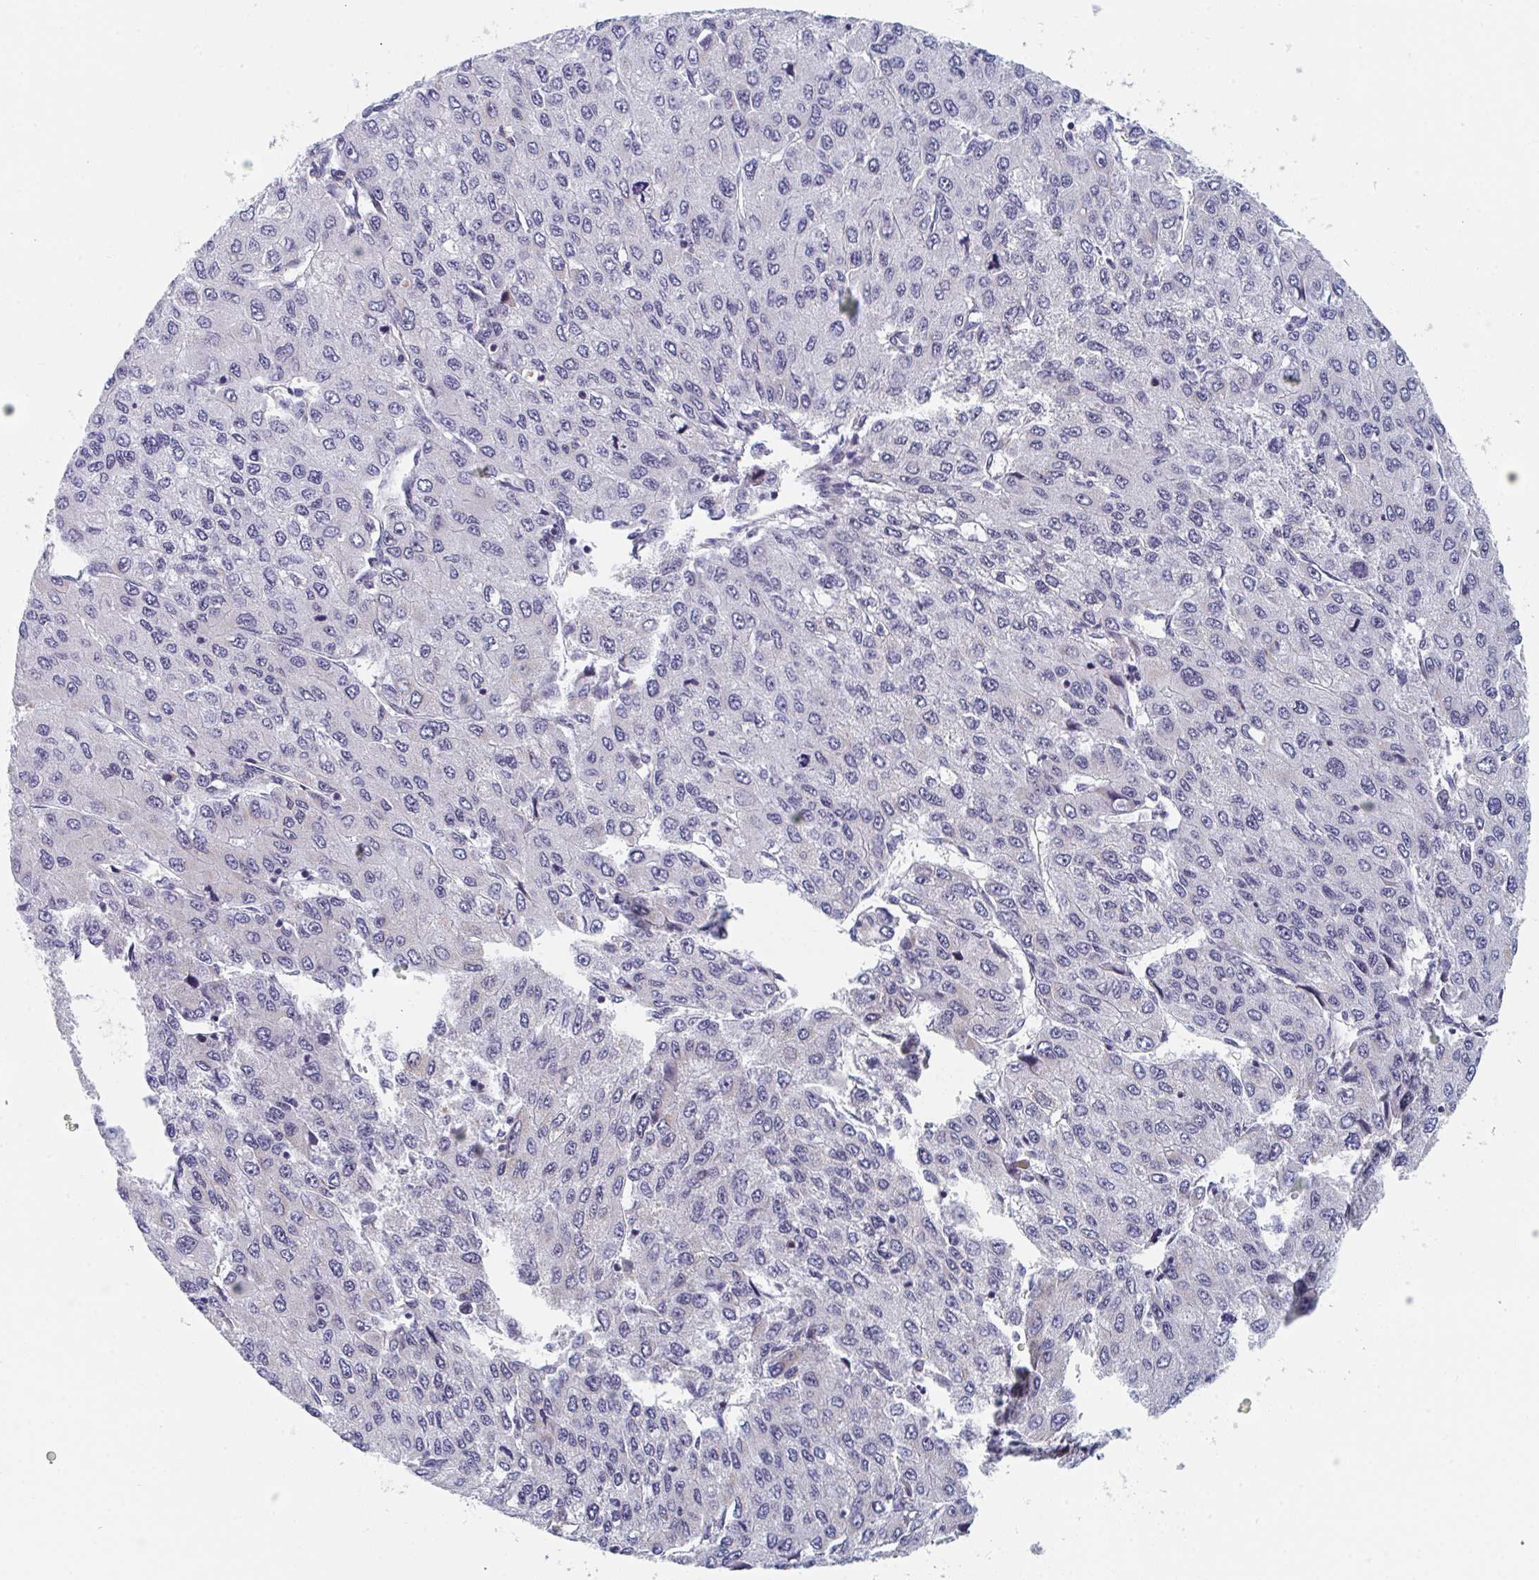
{"staining": {"intensity": "negative", "quantity": "none", "location": "none"}, "tissue": "liver cancer", "cell_type": "Tumor cells", "image_type": "cancer", "snomed": [{"axis": "morphology", "description": "Carcinoma, Hepatocellular, NOS"}, {"axis": "topography", "description": "Liver"}], "caption": "Immunohistochemistry (IHC) image of liver cancer stained for a protein (brown), which displays no staining in tumor cells. Nuclei are stained in blue.", "gene": "CENPT", "patient": {"sex": "female", "age": 66}}